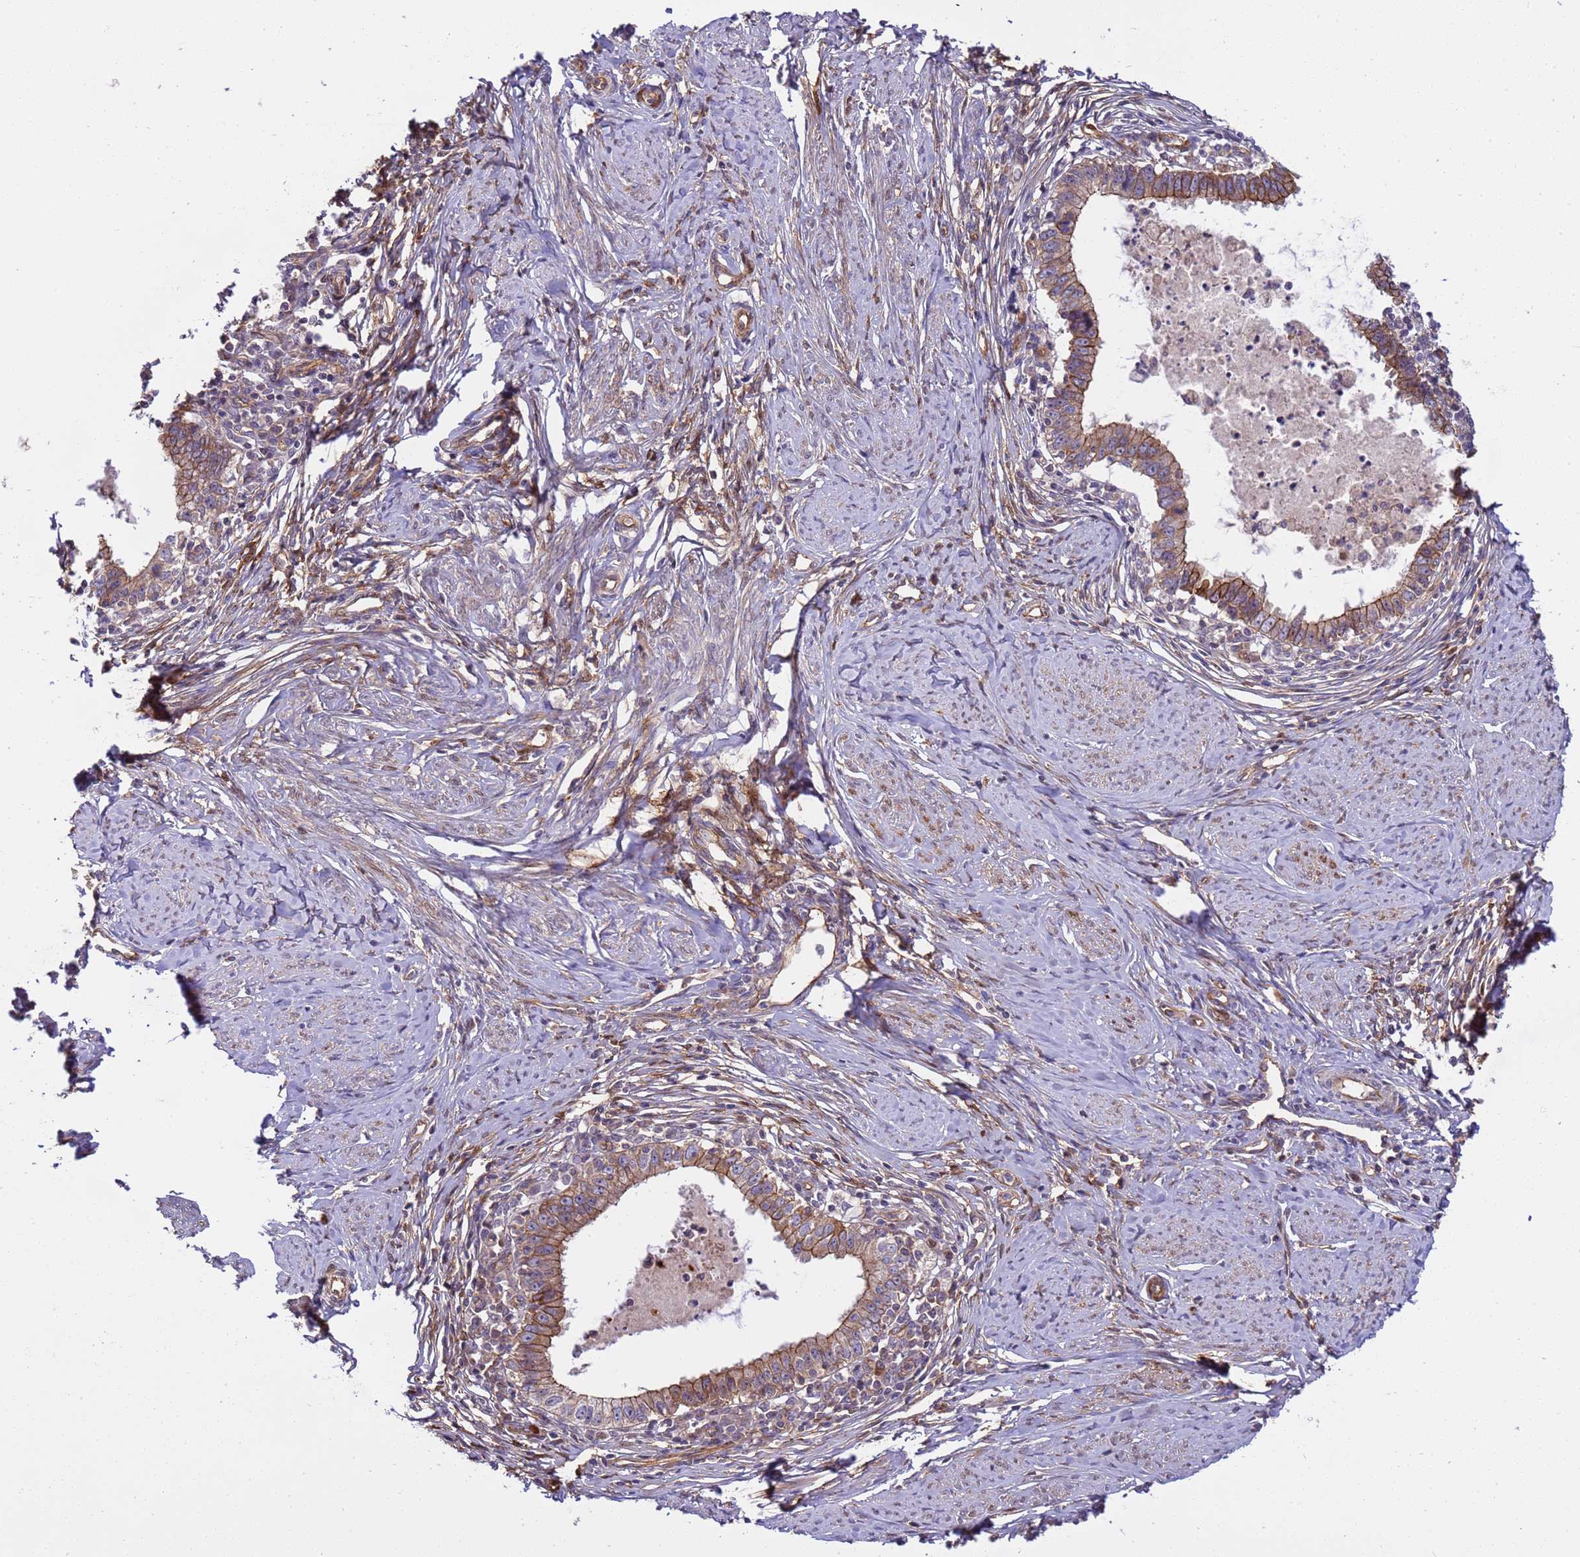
{"staining": {"intensity": "moderate", "quantity": ">75%", "location": "cytoplasmic/membranous"}, "tissue": "cervical cancer", "cell_type": "Tumor cells", "image_type": "cancer", "snomed": [{"axis": "morphology", "description": "Adenocarcinoma, NOS"}, {"axis": "topography", "description": "Cervix"}], "caption": "A high-resolution histopathology image shows immunohistochemistry staining of cervical cancer (adenocarcinoma), which reveals moderate cytoplasmic/membranous expression in about >75% of tumor cells.", "gene": "SMCO3", "patient": {"sex": "female", "age": 36}}